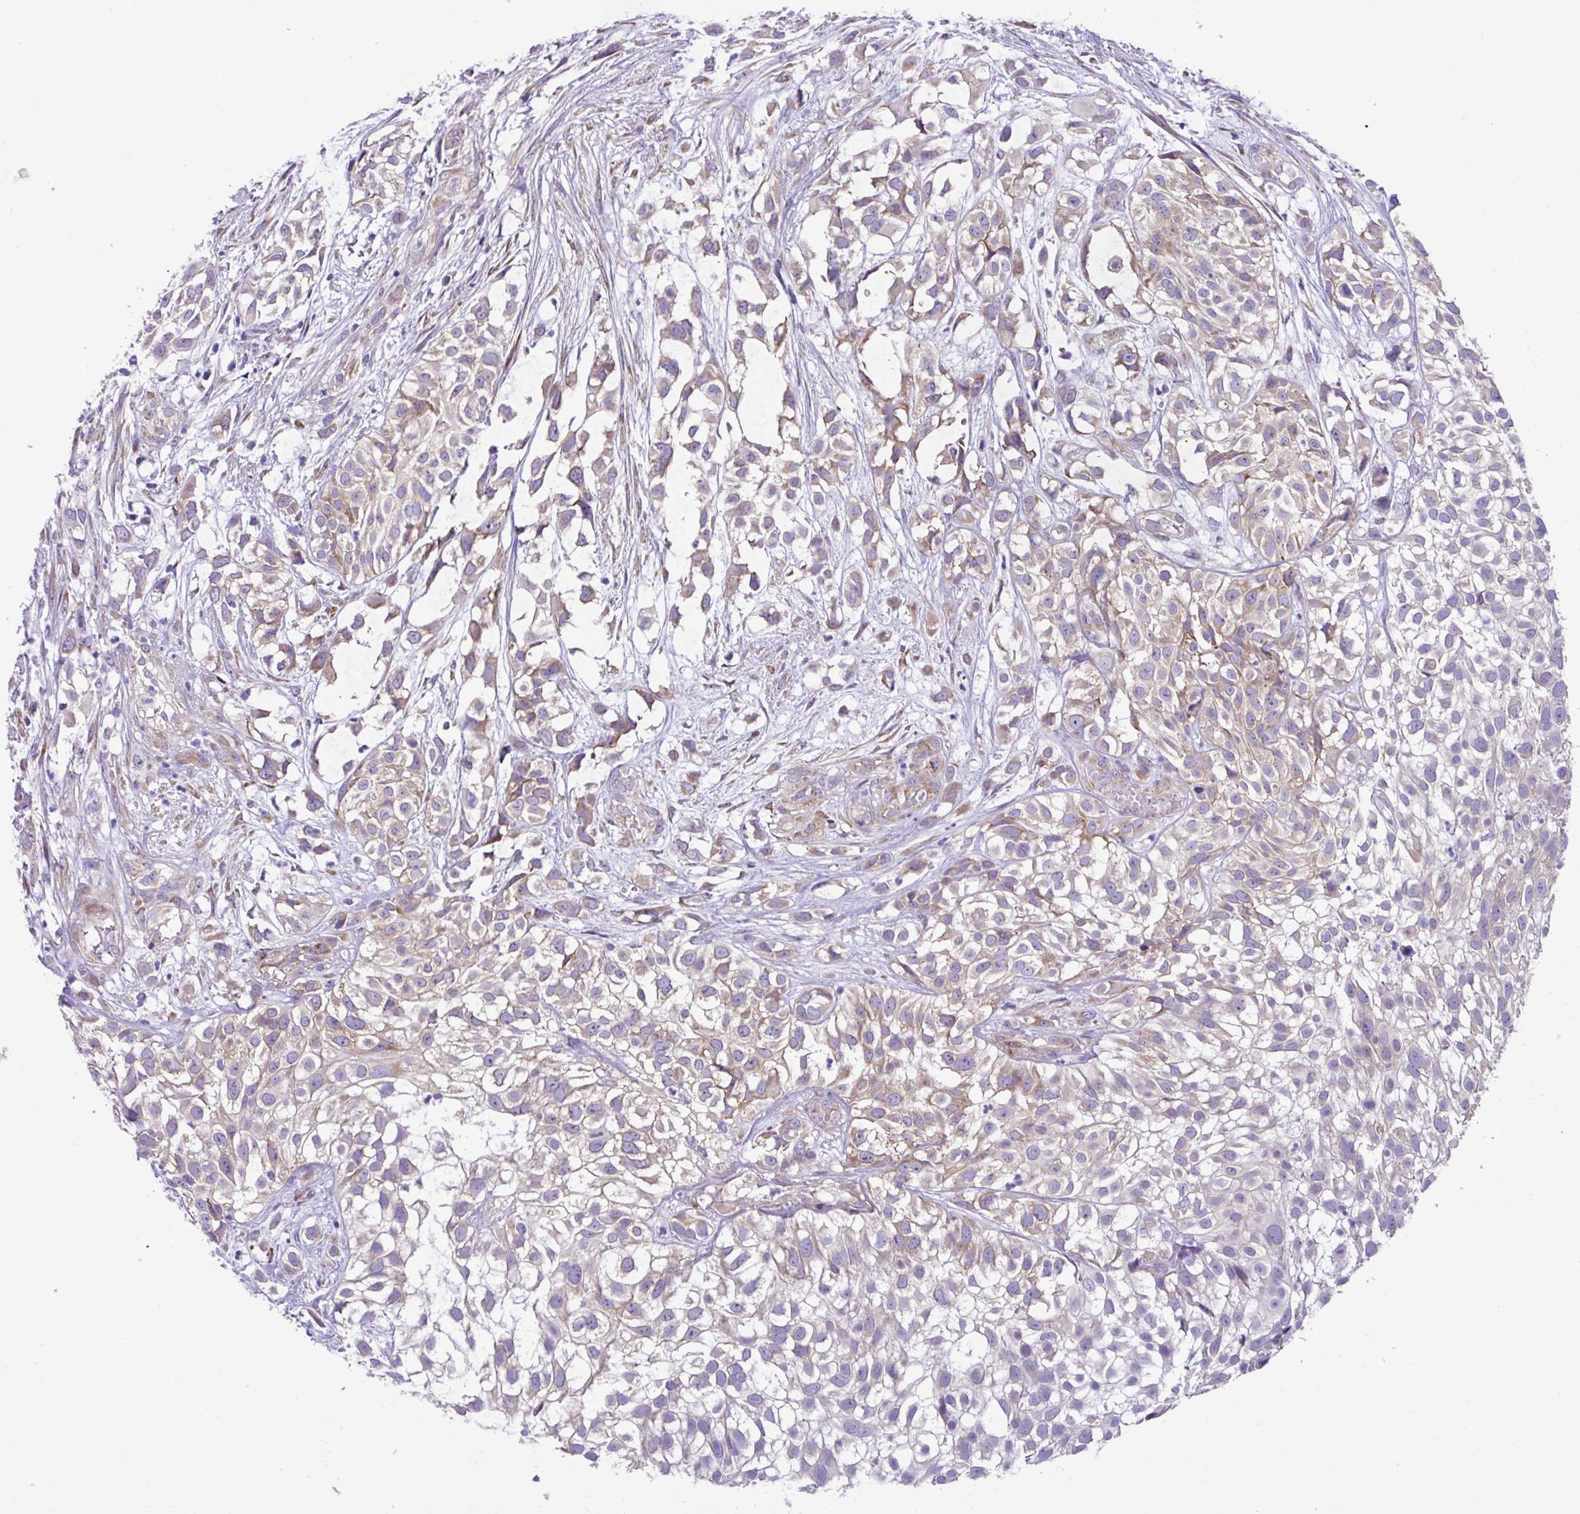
{"staining": {"intensity": "weak", "quantity": "25%-75%", "location": "cytoplasmic/membranous"}, "tissue": "urothelial cancer", "cell_type": "Tumor cells", "image_type": "cancer", "snomed": [{"axis": "morphology", "description": "Urothelial carcinoma, High grade"}, {"axis": "topography", "description": "Urinary bladder"}], "caption": "High-magnification brightfield microscopy of urothelial carcinoma (high-grade) stained with DAB (3,3'-diaminobenzidine) (brown) and counterstained with hematoxylin (blue). tumor cells exhibit weak cytoplasmic/membranous staining is present in about25%-75% of cells. (DAB IHC, brown staining for protein, blue staining for nuclei).", "gene": "RPL7", "patient": {"sex": "male", "age": 56}}